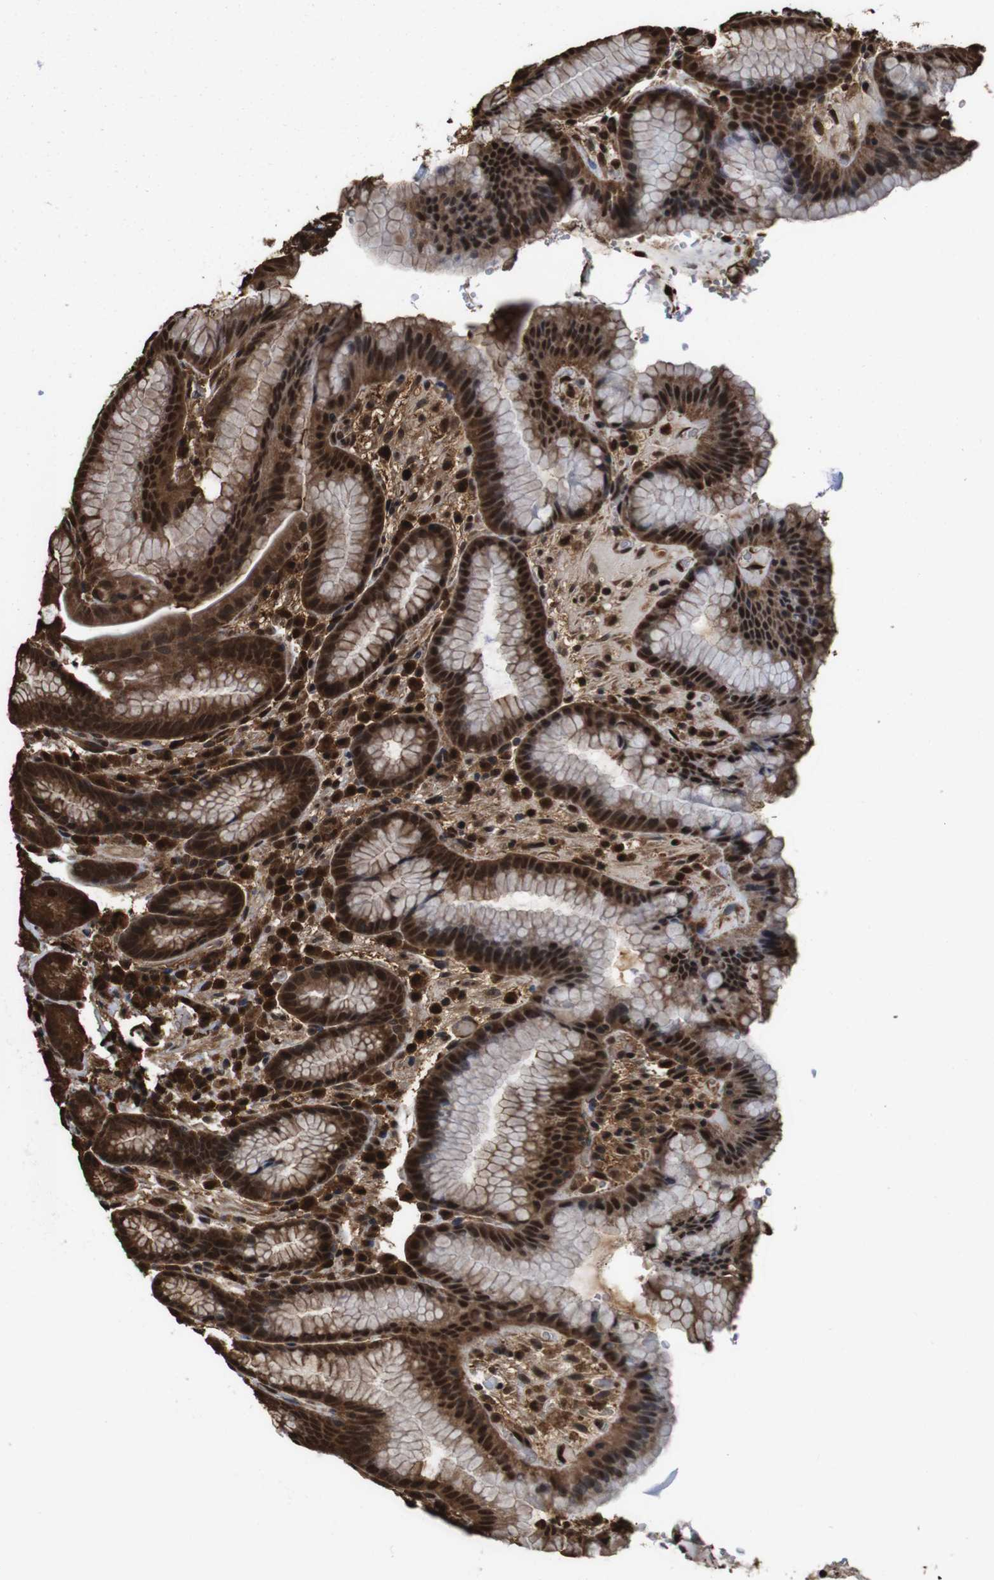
{"staining": {"intensity": "strong", "quantity": ">75%", "location": "cytoplasmic/membranous"}, "tissue": "stomach", "cell_type": "Glandular cells", "image_type": "normal", "snomed": [{"axis": "morphology", "description": "Normal tissue, NOS"}, {"axis": "topography", "description": "Stomach, lower"}], "caption": "Immunohistochemical staining of unremarkable stomach displays strong cytoplasmic/membranous protein expression in about >75% of glandular cells.", "gene": "VCP", "patient": {"sex": "male", "age": 52}}